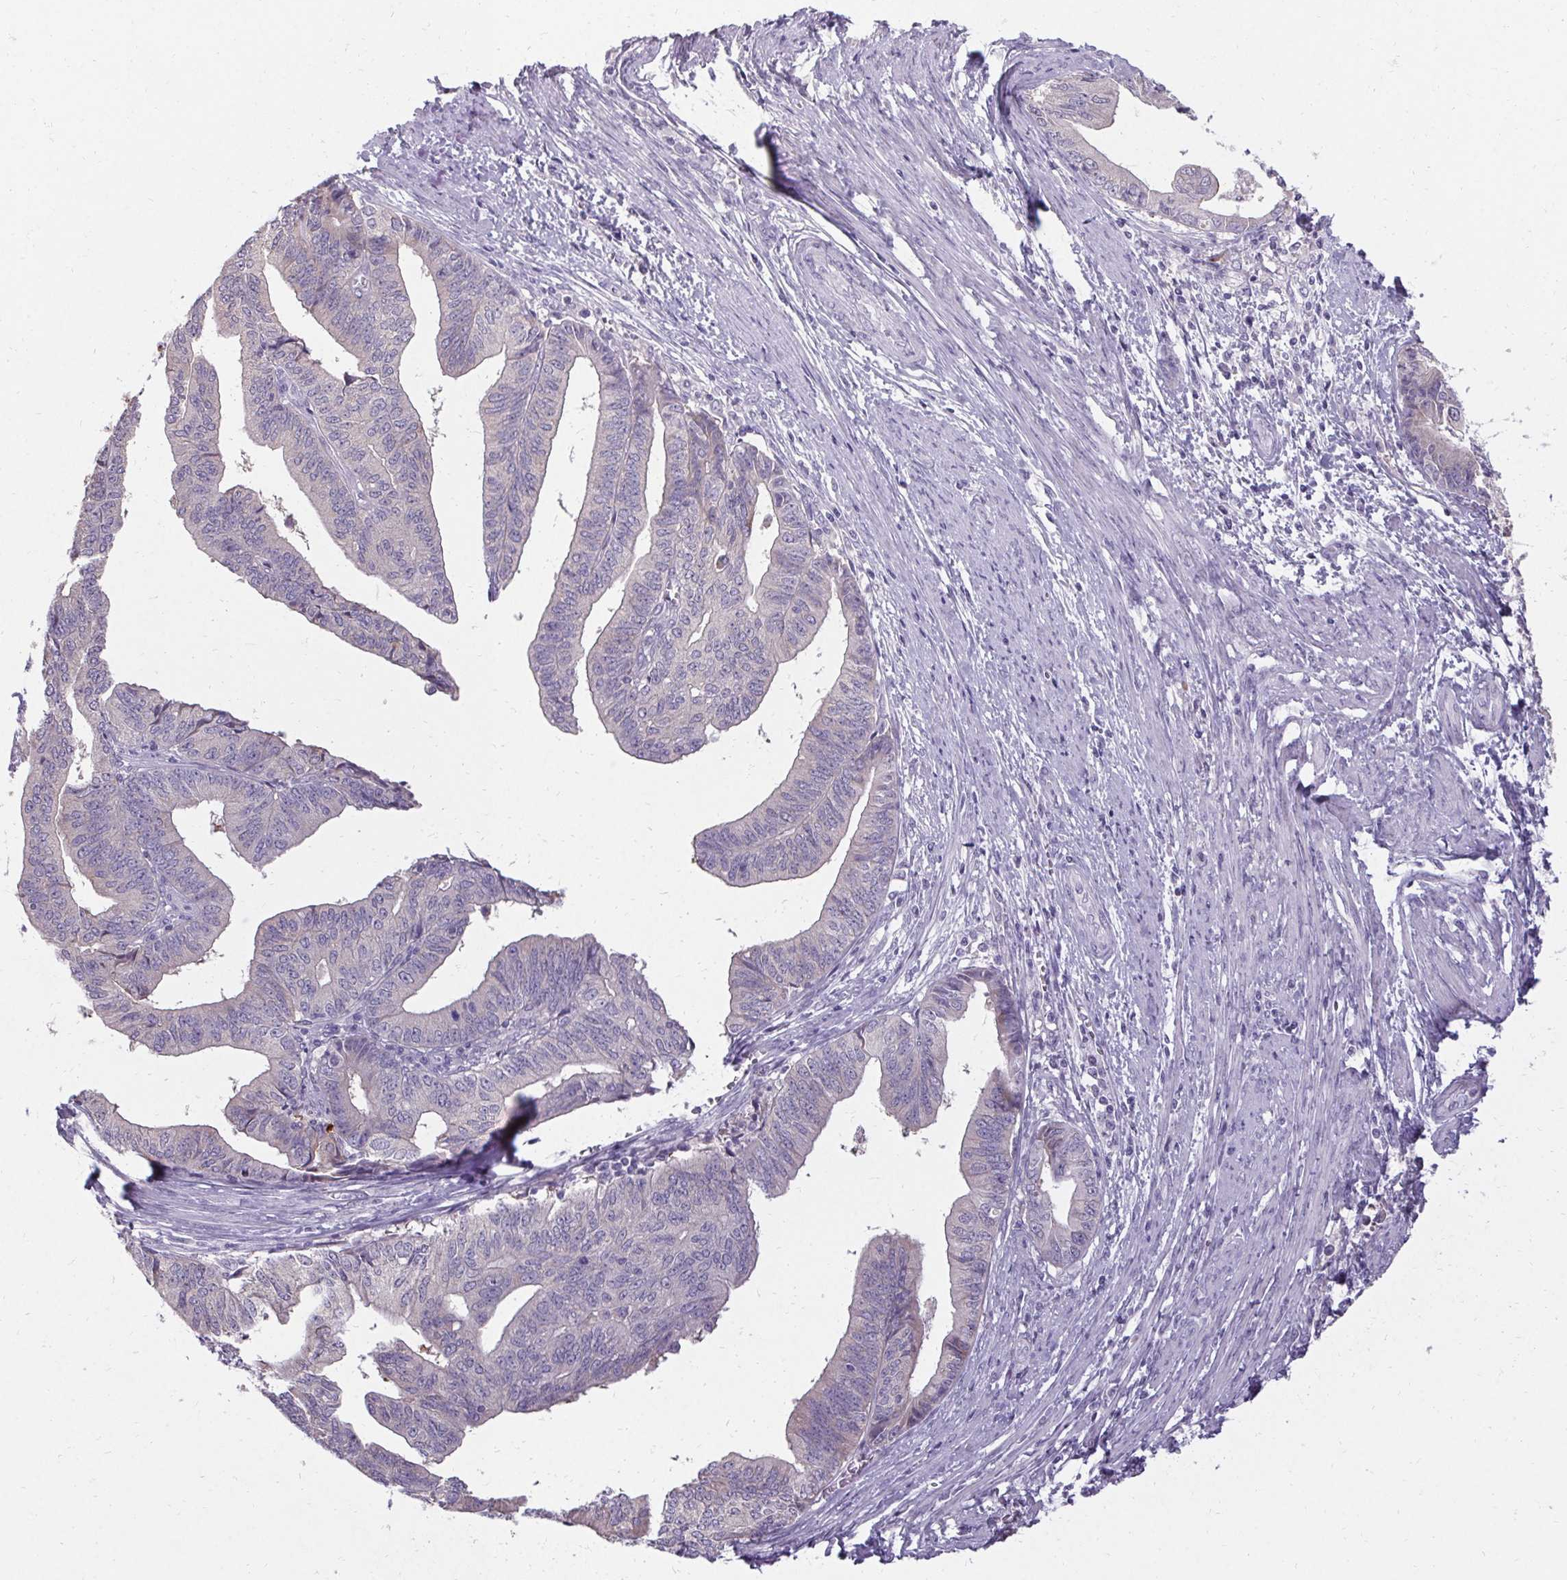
{"staining": {"intensity": "negative", "quantity": "none", "location": "none"}, "tissue": "endometrial cancer", "cell_type": "Tumor cells", "image_type": "cancer", "snomed": [{"axis": "morphology", "description": "Adenocarcinoma, NOS"}, {"axis": "topography", "description": "Endometrium"}], "caption": "Adenocarcinoma (endometrial) was stained to show a protein in brown. There is no significant staining in tumor cells. (DAB (3,3'-diaminobenzidine) immunohistochemistry, high magnification).", "gene": "HSD17B3", "patient": {"sex": "female", "age": 65}}